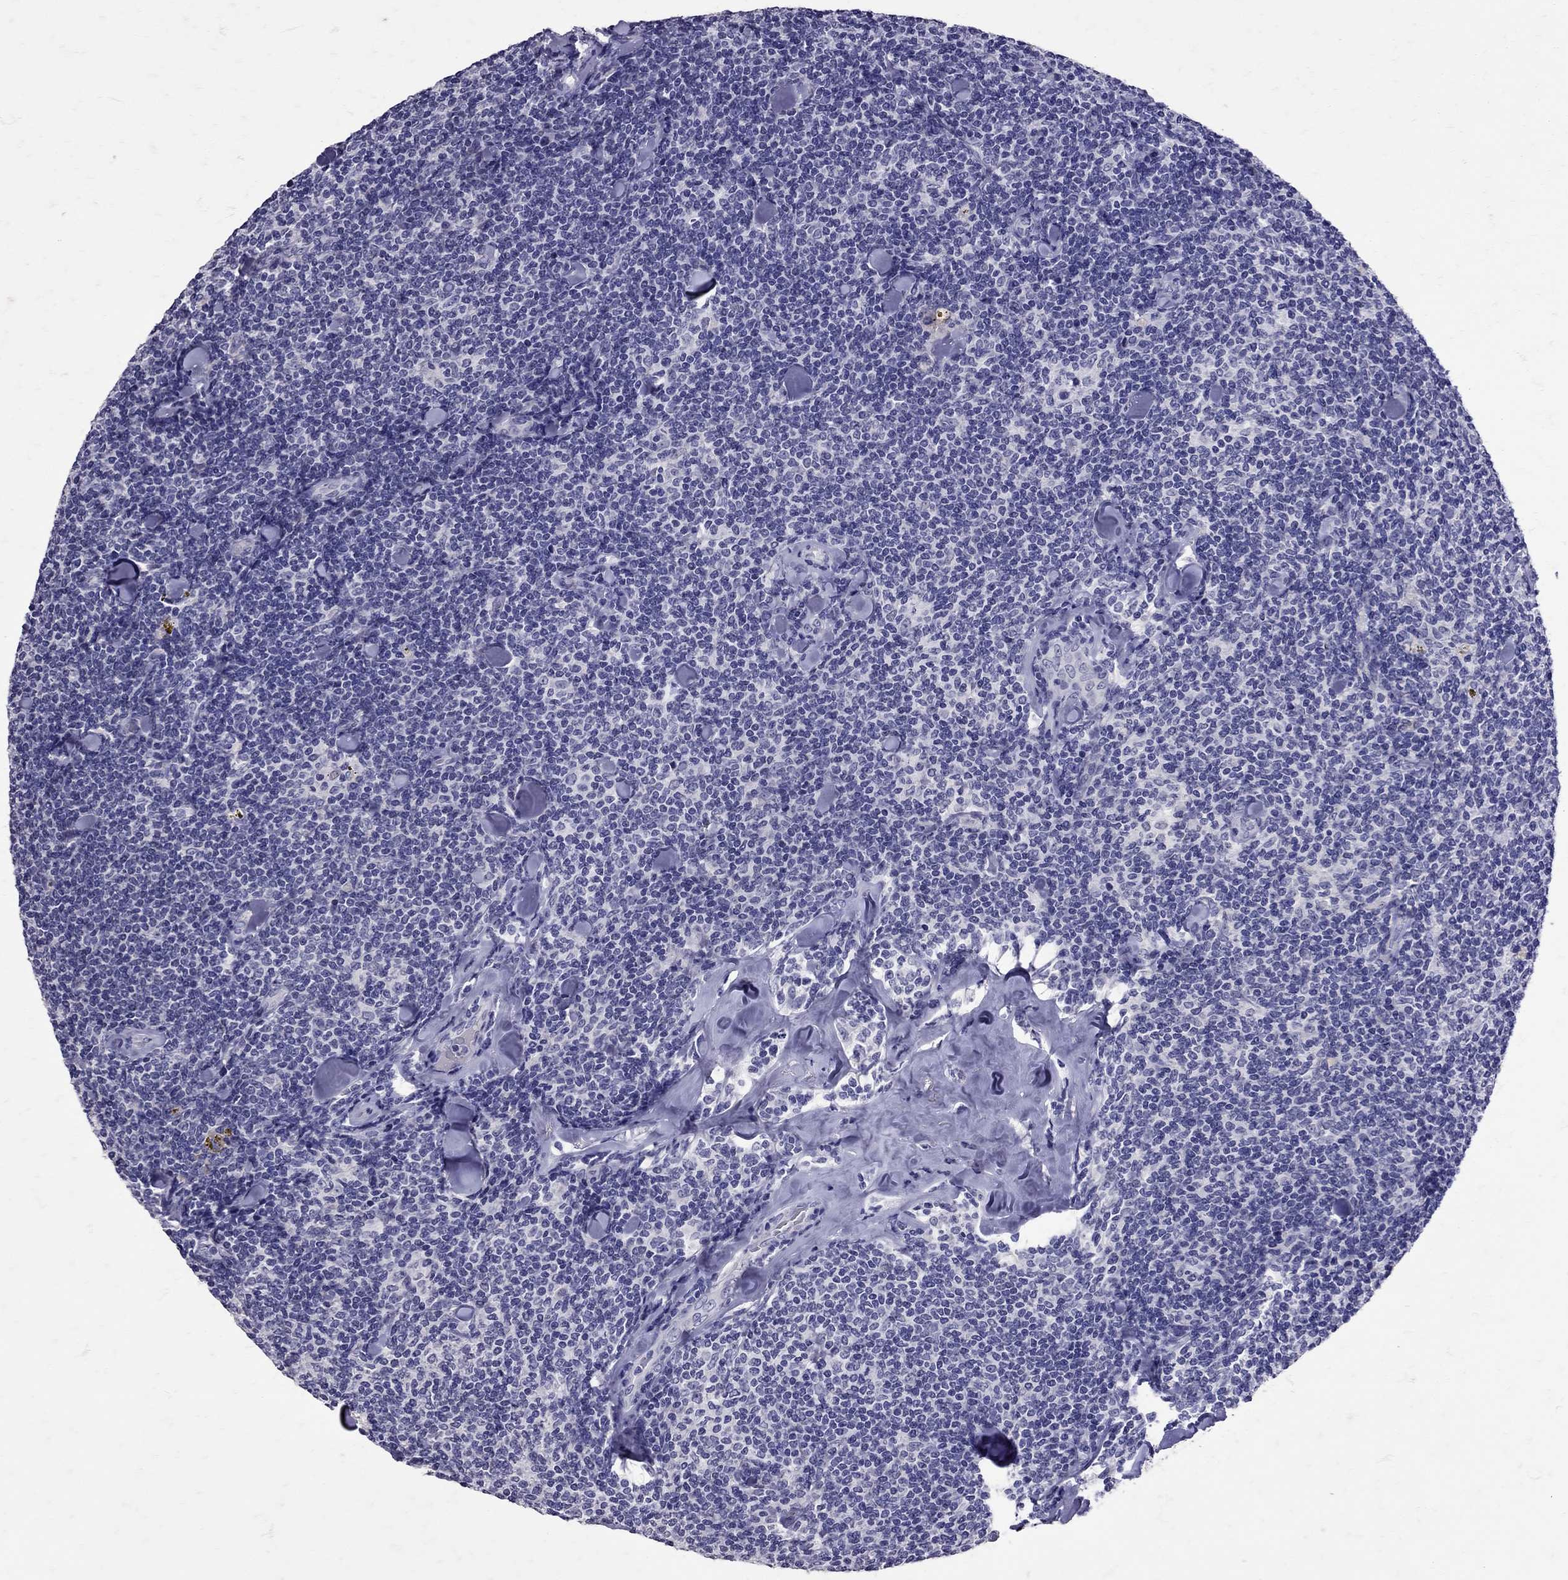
{"staining": {"intensity": "negative", "quantity": "none", "location": "none"}, "tissue": "lymphoma", "cell_type": "Tumor cells", "image_type": "cancer", "snomed": [{"axis": "morphology", "description": "Malignant lymphoma, non-Hodgkin's type, Low grade"}, {"axis": "topography", "description": "Lymph node"}], "caption": "High magnification brightfield microscopy of lymphoma stained with DAB (brown) and counterstained with hematoxylin (blue): tumor cells show no significant staining. (DAB (3,3'-diaminobenzidine) immunohistochemistry with hematoxylin counter stain).", "gene": "SST", "patient": {"sex": "female", "age": 56}}